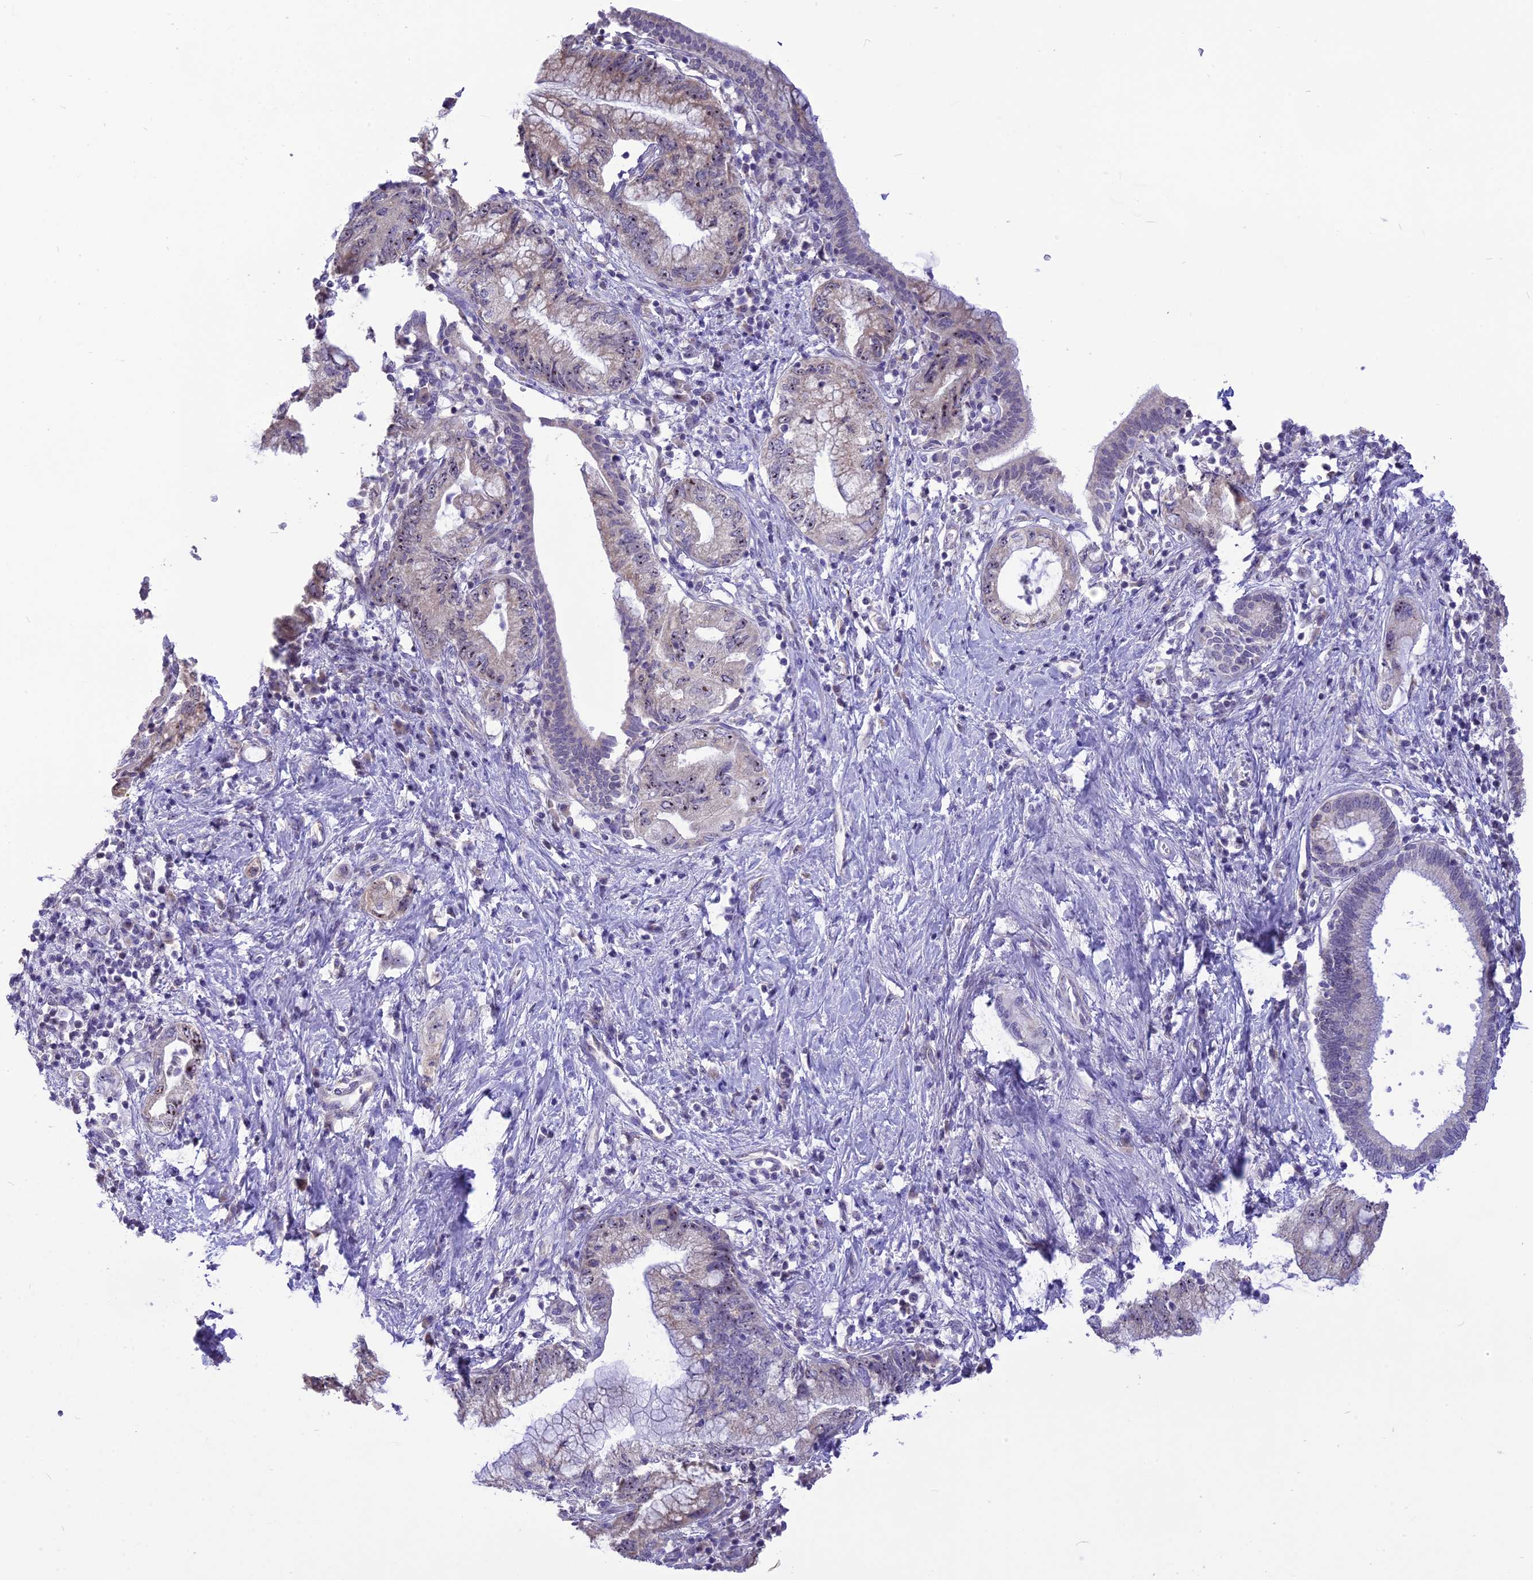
{"staining": {"intensity": "weak", "quantity": "<25%", "location": "cytoplasmic/membranous,nuclear"}, "tissue": "pancreatic cancer", "cell_type": "Tumor cells", "image_type": "cancer", "snomed": [{"axis": "morphology", "description": "Adenocarcinoma, NOS"}, {"axis": "topography", "description": "Pancreas"}], "caption": "Tumor cells are negative for brown protein staining in pancreatic cancer (adenocarcinoma).", "gene": "CMSS1", "patient": {"sex": "female", "age": 73}}